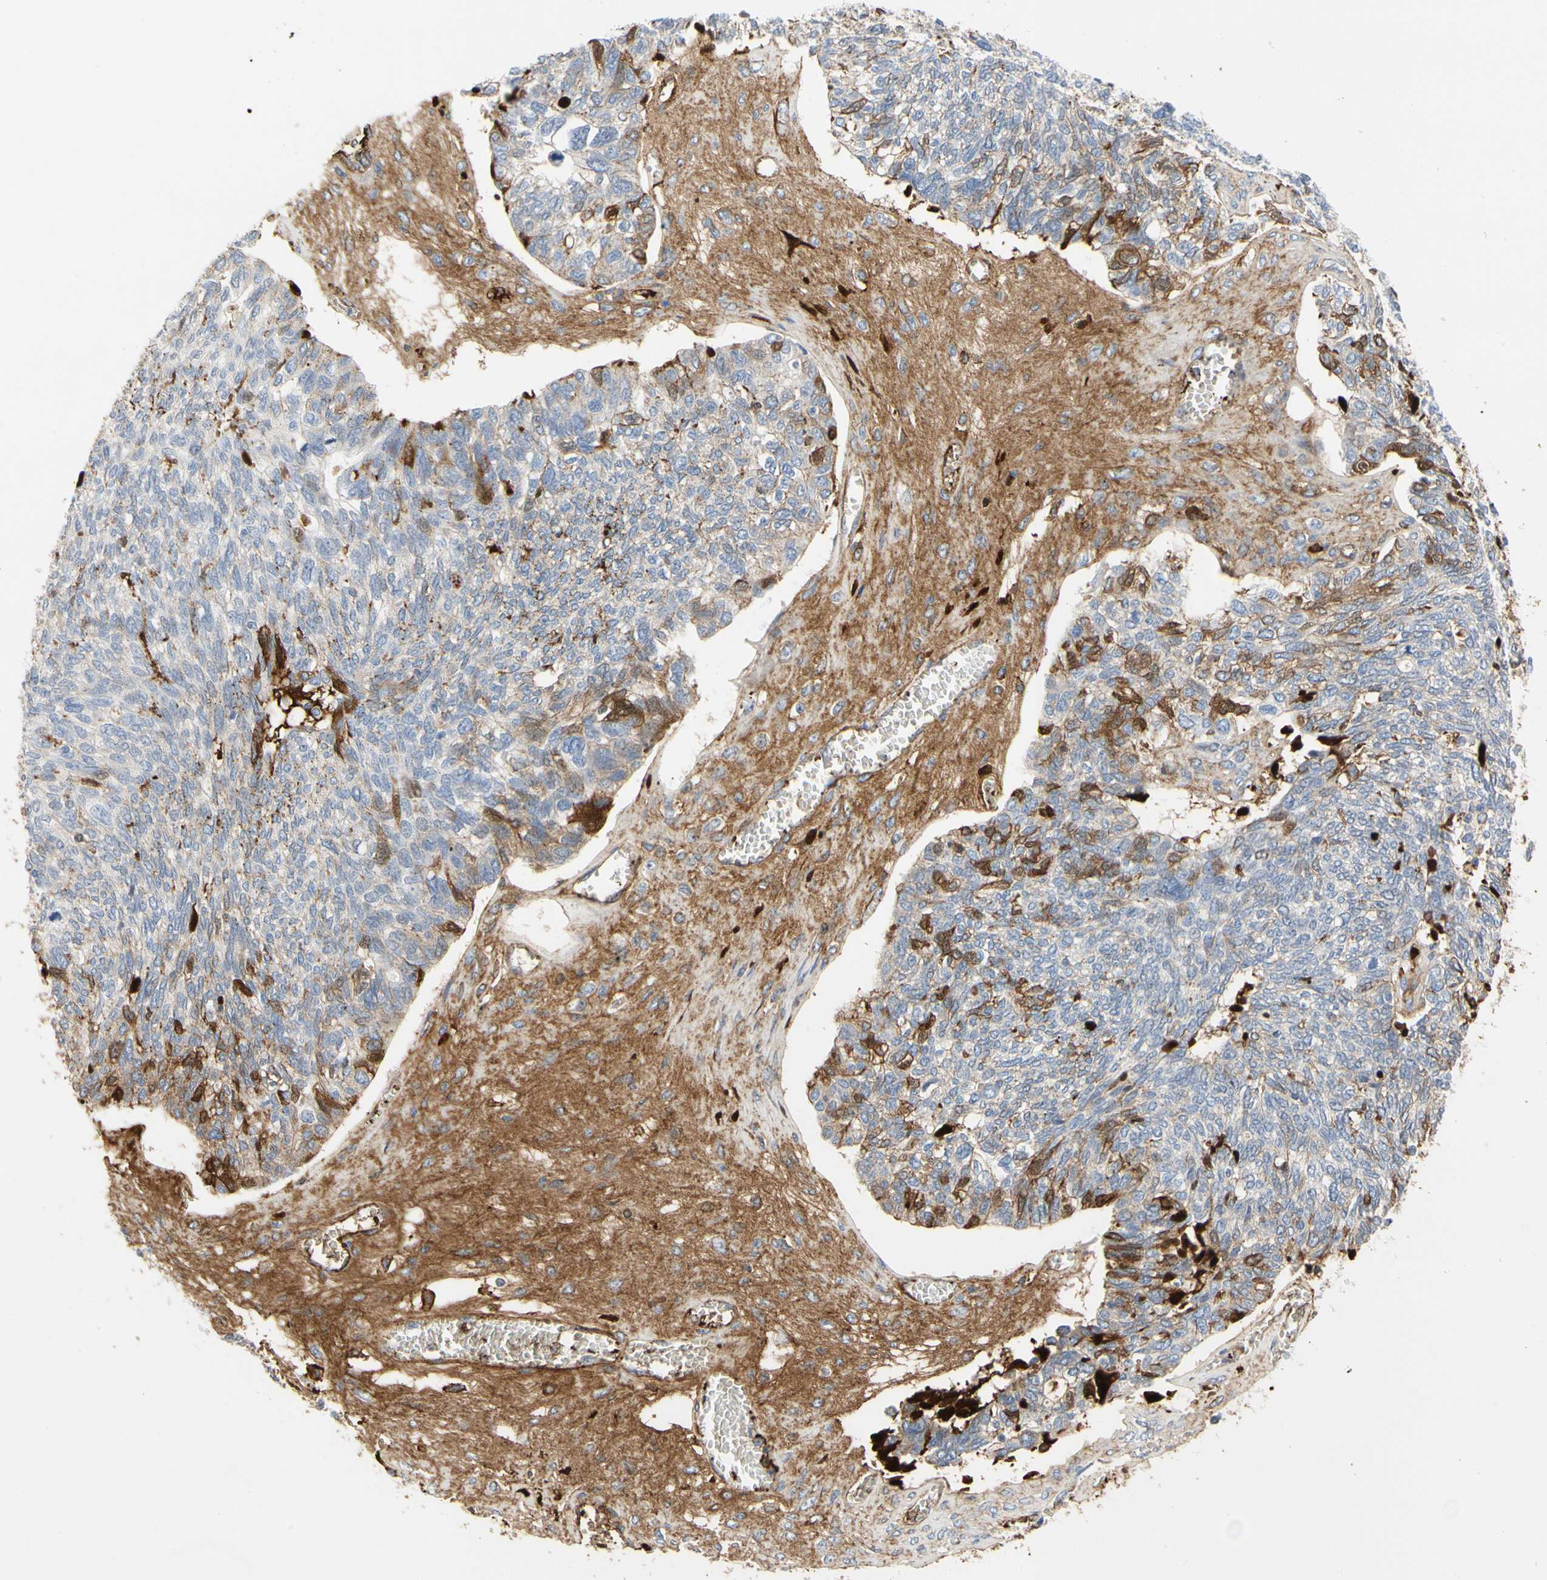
{"staining": {"intensity": "strong", "quantity": "<25%", "location": "cytoplasmic/membranous"}, "tissue": "ovarian cancer", "cell_type": "Tumor cells", "image_type": "cancer", "snomed": [{"axis": "morphology", "description": "Cystadenocarcinoma, serous, NOS"}, {"axis": "topography", "description": "Ovary"}], "caption": "This is a photomicrograph of immunohistochemistry (IHC) staining of ovarian cancer (serous cystadenocarcinoma), which shows strong positivity in the cytoplasmic/membranous of tumor cells.", "gene": "FGB", "patient": {"sex": "female", "age": 79}}